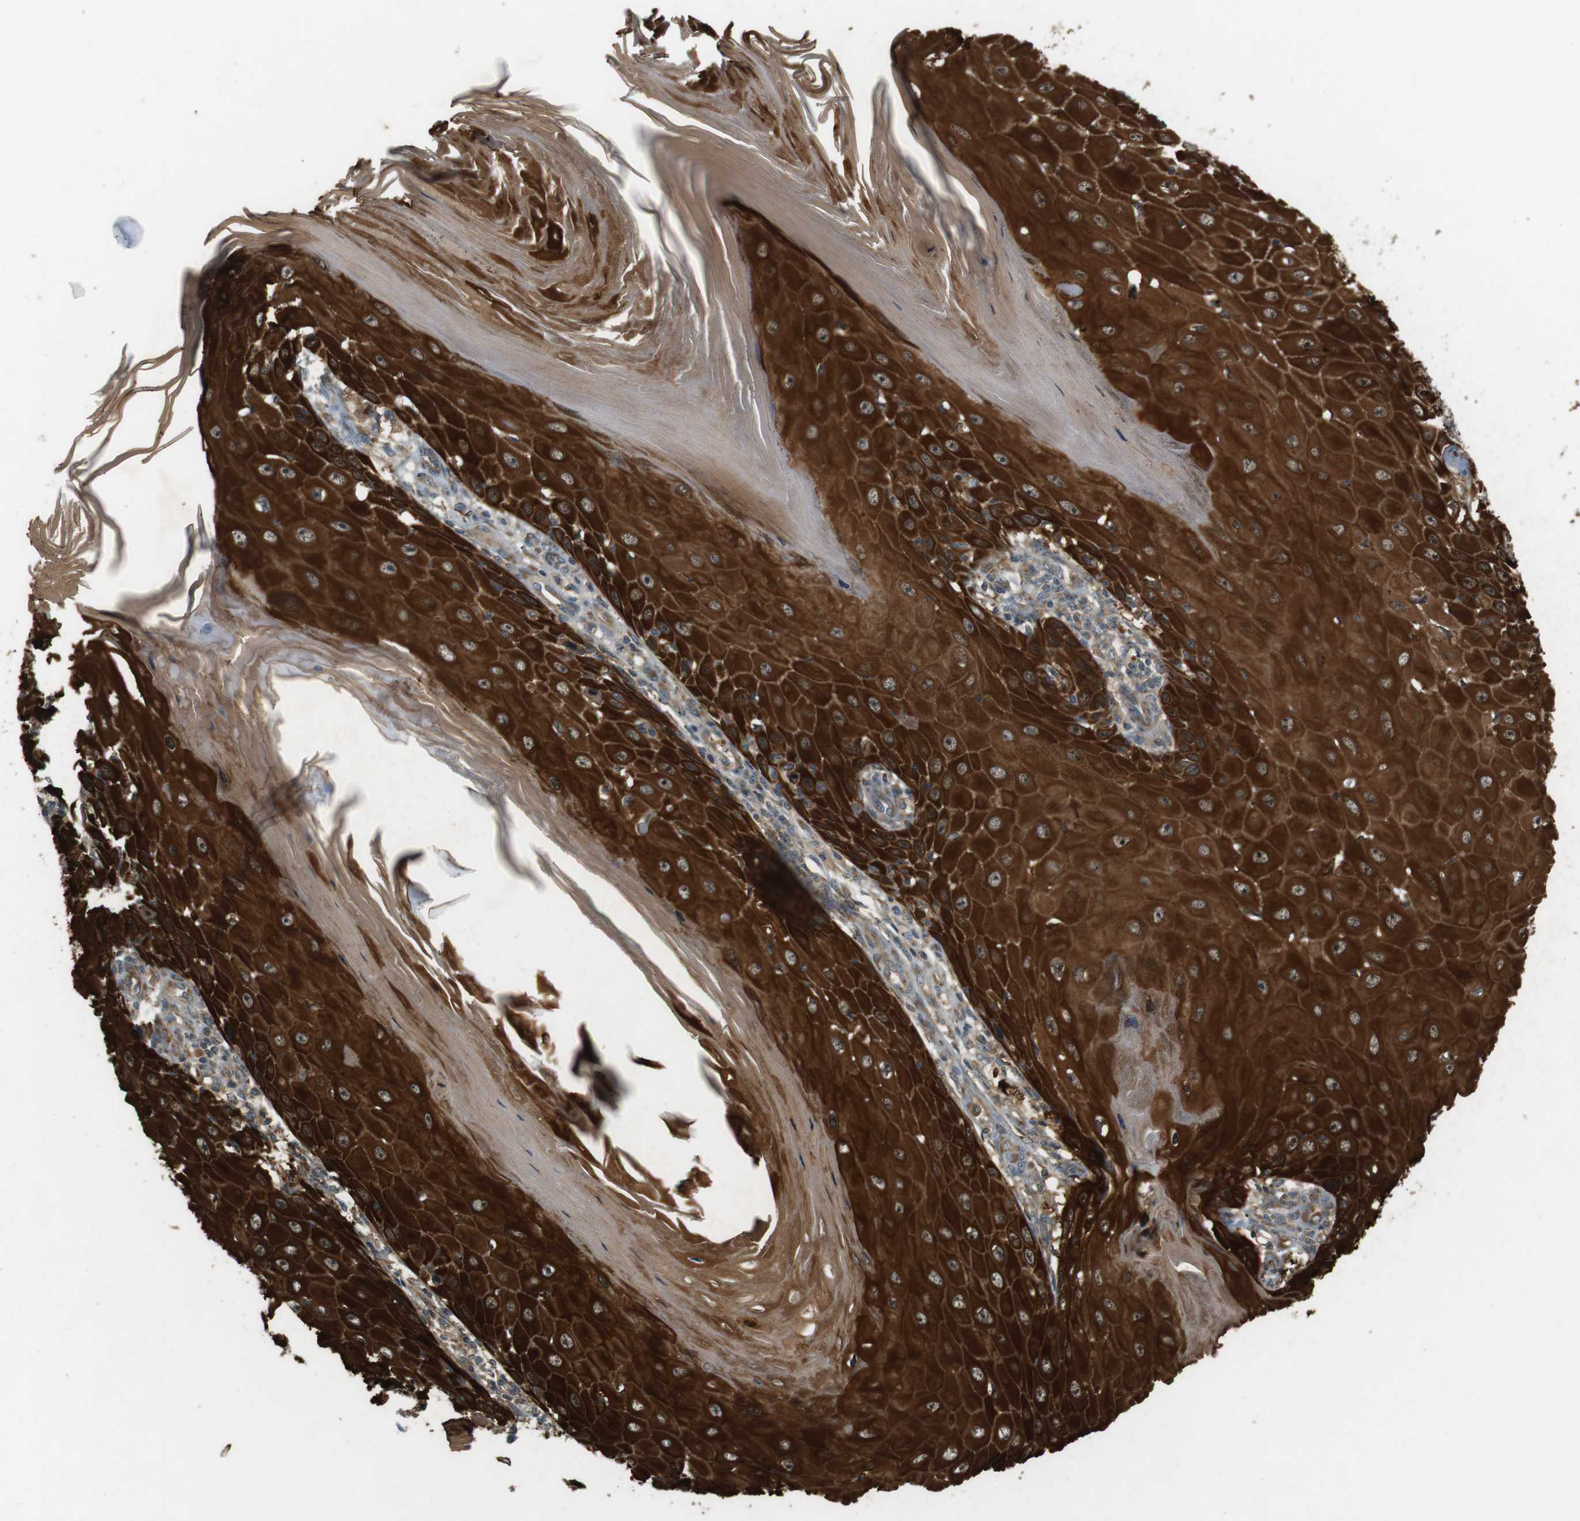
{"staining": {"intensity": "strong", "quantity": ">75%", "location": "cytoplasmic/membranous"}, "tissue": "skin cancer", "cell_type": "Tumor cells", "image_type": "cancer", "snomed": [{"axis": "morphology", "description": "Squamous cell carcinoma, NOS"}, {"axis": "topography", "description": "Skin"}], "caption": "A brown stain highlights strong cytoplasmic/membranous expression of a protein in squamous cell carcinoma (skin) tumor cells. Nuclei are stained in blue.", "gene": "SLC41A1", "patient": {"sex": "female", "age": 73}}